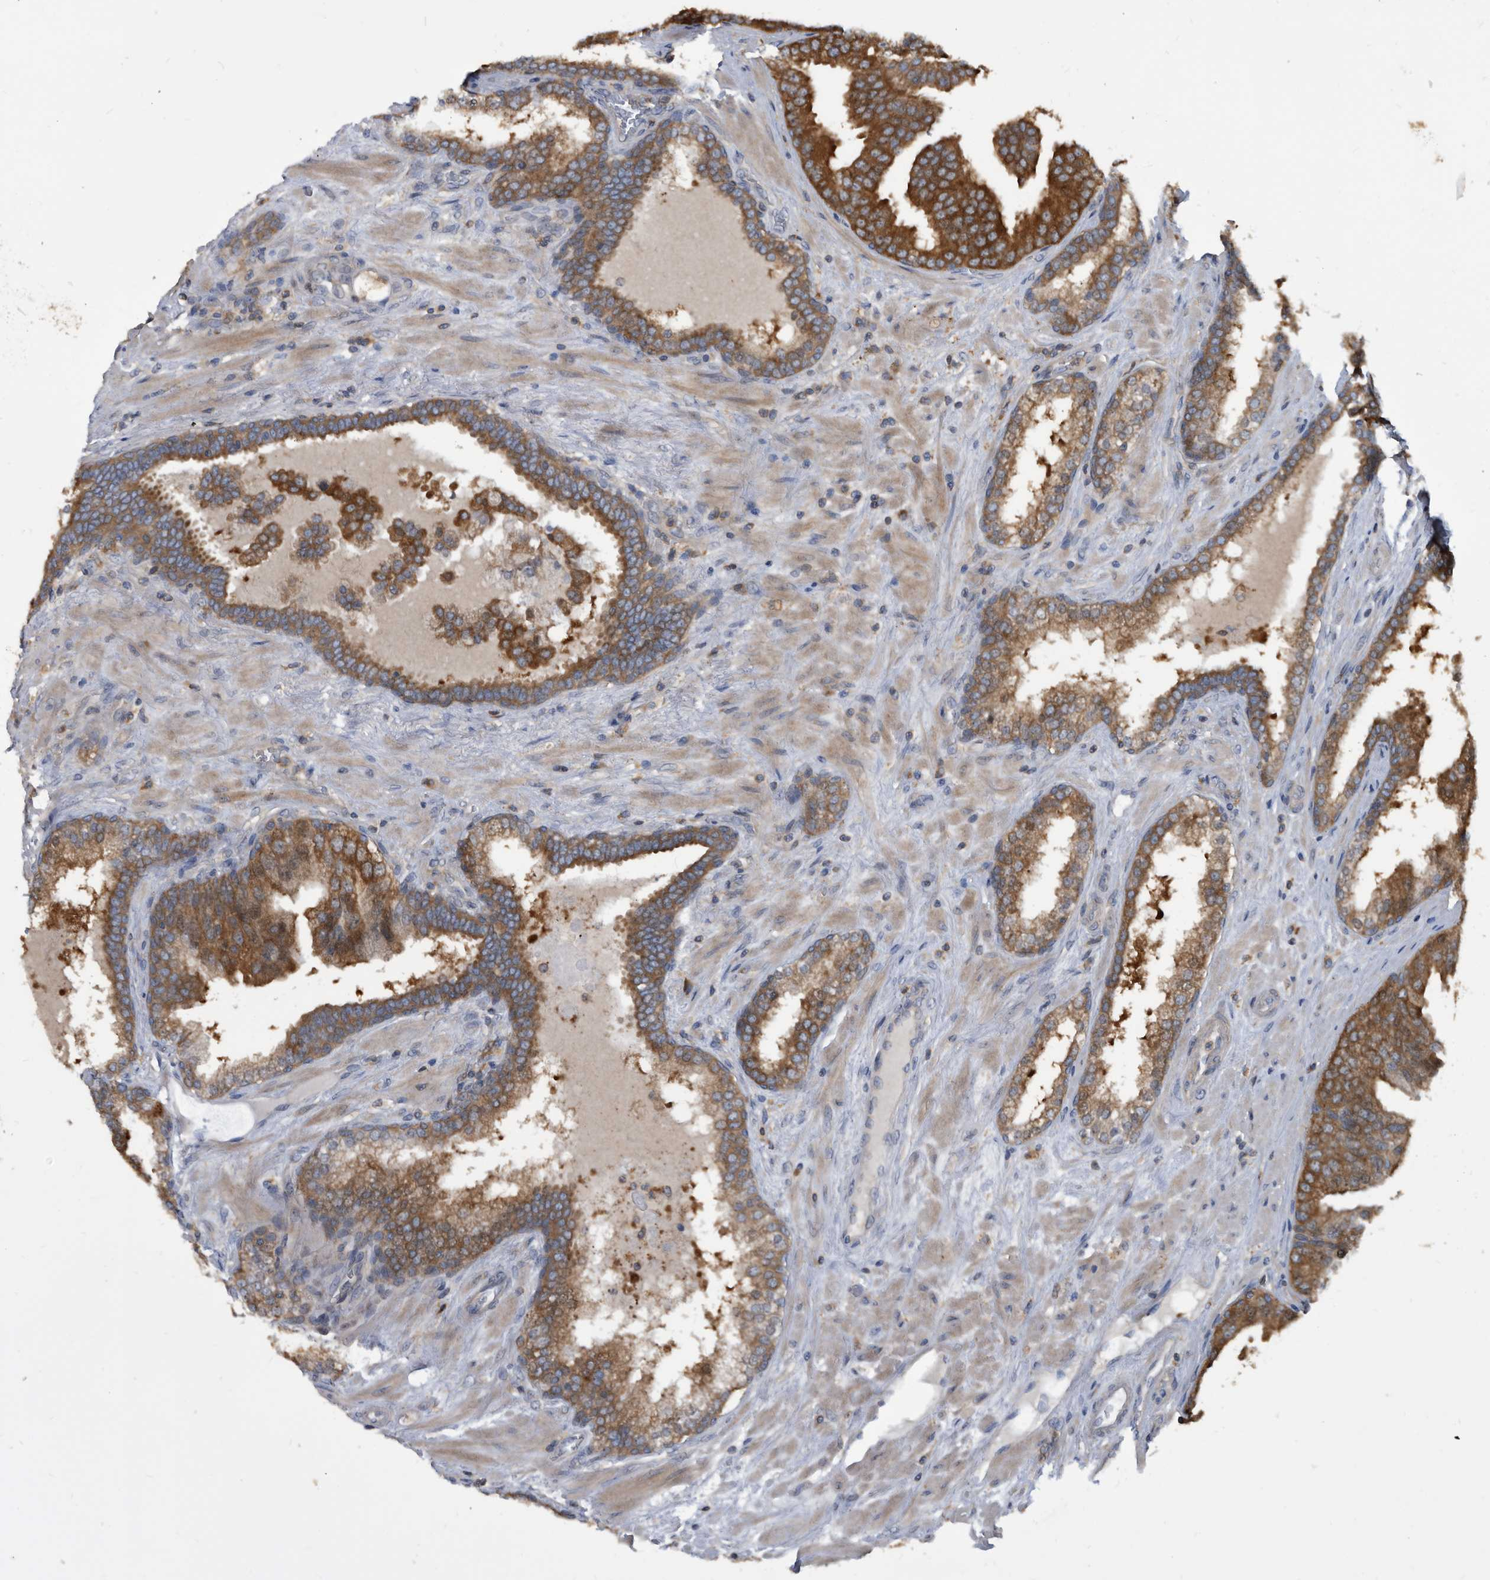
{"staining": {"intensity": "strong", "quantity": ">75%", "location": "cytoplasmic/membranous"}, "tissue": "prostate cancer", "cell_type": "Tumor cells", "image_type": "cancer", "snomed": [{"axis": "morphology", "description": "Adenocarcinoma, Low grade"}, {"axis": "topography", "description": "Prostate"}], "caption": "A histopathology image of adenocarcinoma (low-grade) (prostate) stained for a protein displays strong cytoplasmic/membranous brown staining in tumor cells. (IHC, brightfield microscopy, high magnification).", "gene": "APEH", "patient": {"sex": "male", "age": 67}}